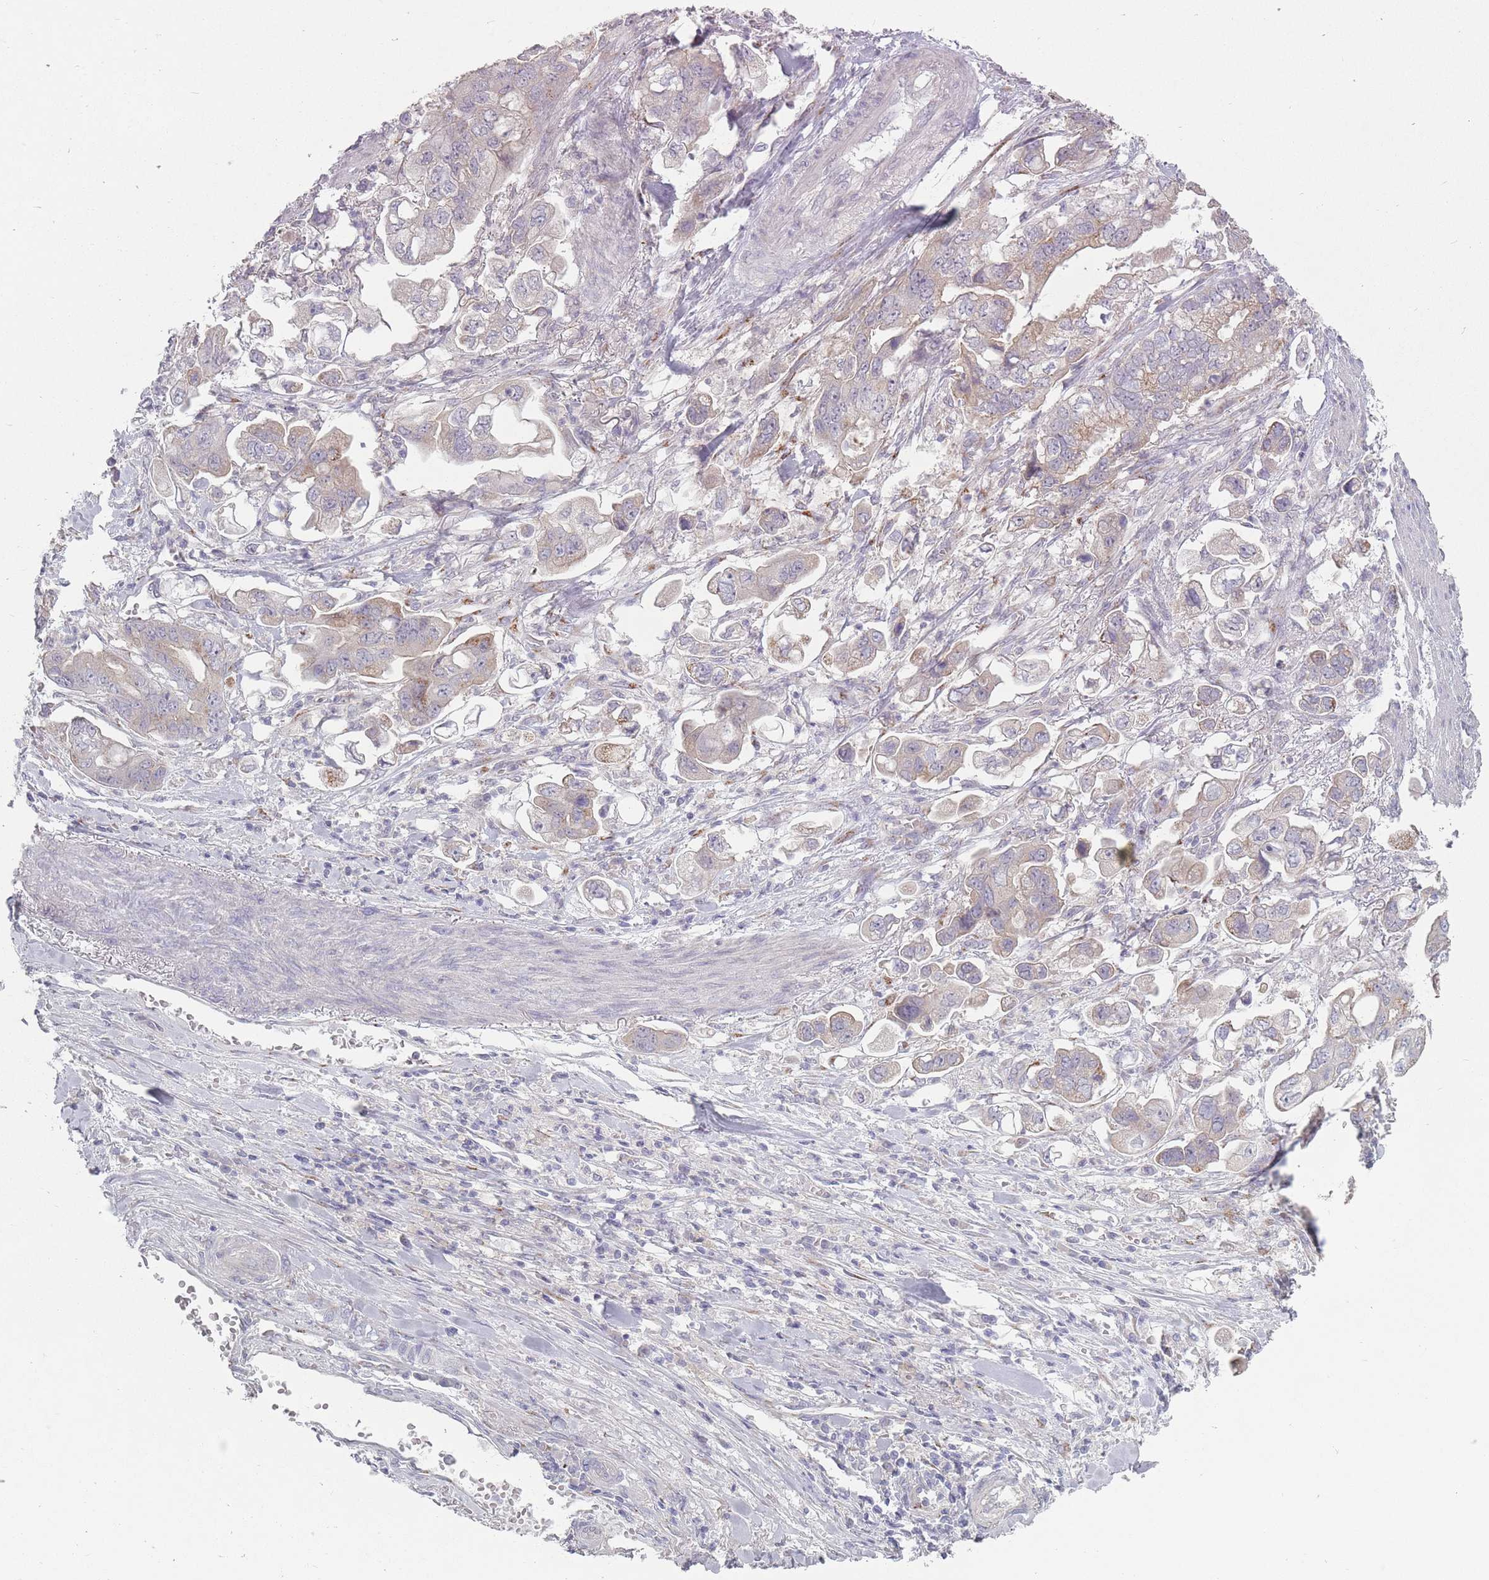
{"staining": {"intensity": "weak", "quantity": "<25%", "location": "cytoplasmic/membranous"}, "tissue": "stomach cancer", "cell_type": "Tumor cells", "image_type": "cancer", "snomed": [{"axis": "morphology", "description": "Adenocarcinoma, NOS"}, {"axis": "topography", "description": "Stomach"}], "caption": "IHC image of neoplastic tissue: adenocarcinoma (stomach) stained with DAB reveals no significant protein staining in tumor cells.", "gene": "AKAIN1", "patient": {"sex": "male", "age": 62}}